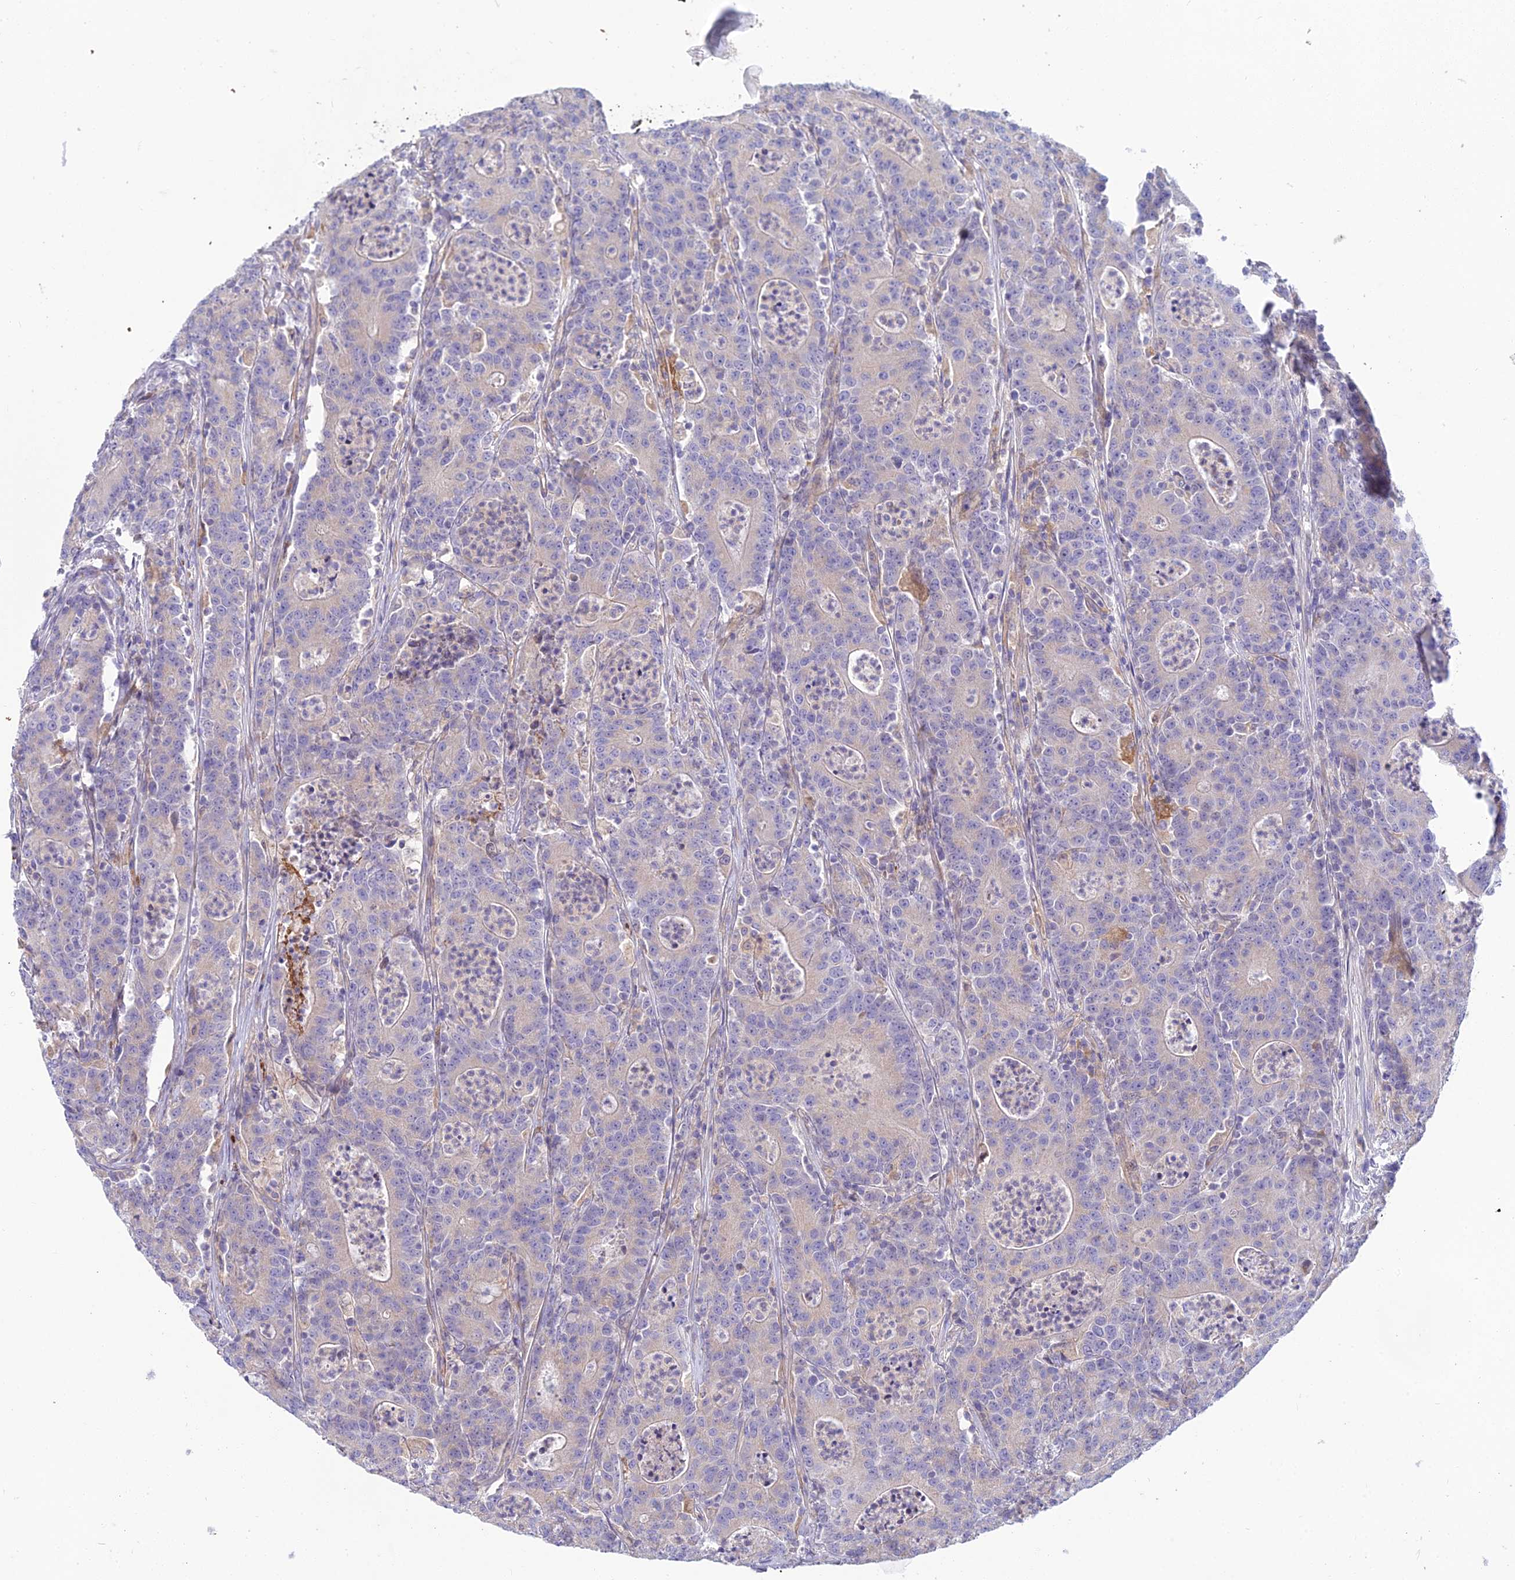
{"staining": {"intensity": "negative", "quantity": "none", "location": "none"}, "tissue": "colorectal cancer", "cell_type": "Tumor cells", "image_type": "cancer", "snomed": [{"axis": "morphology", "description": "Adenocarcinoma, NOS"}, {"axis": "topography", "description": "Colon"}], "caption": "Protein analysis of adenocarcinoma (colorectal) displays no significant staining in tumor cells.", "gene": "DUS2", "patient": {"sex": "male", "age": 83}}